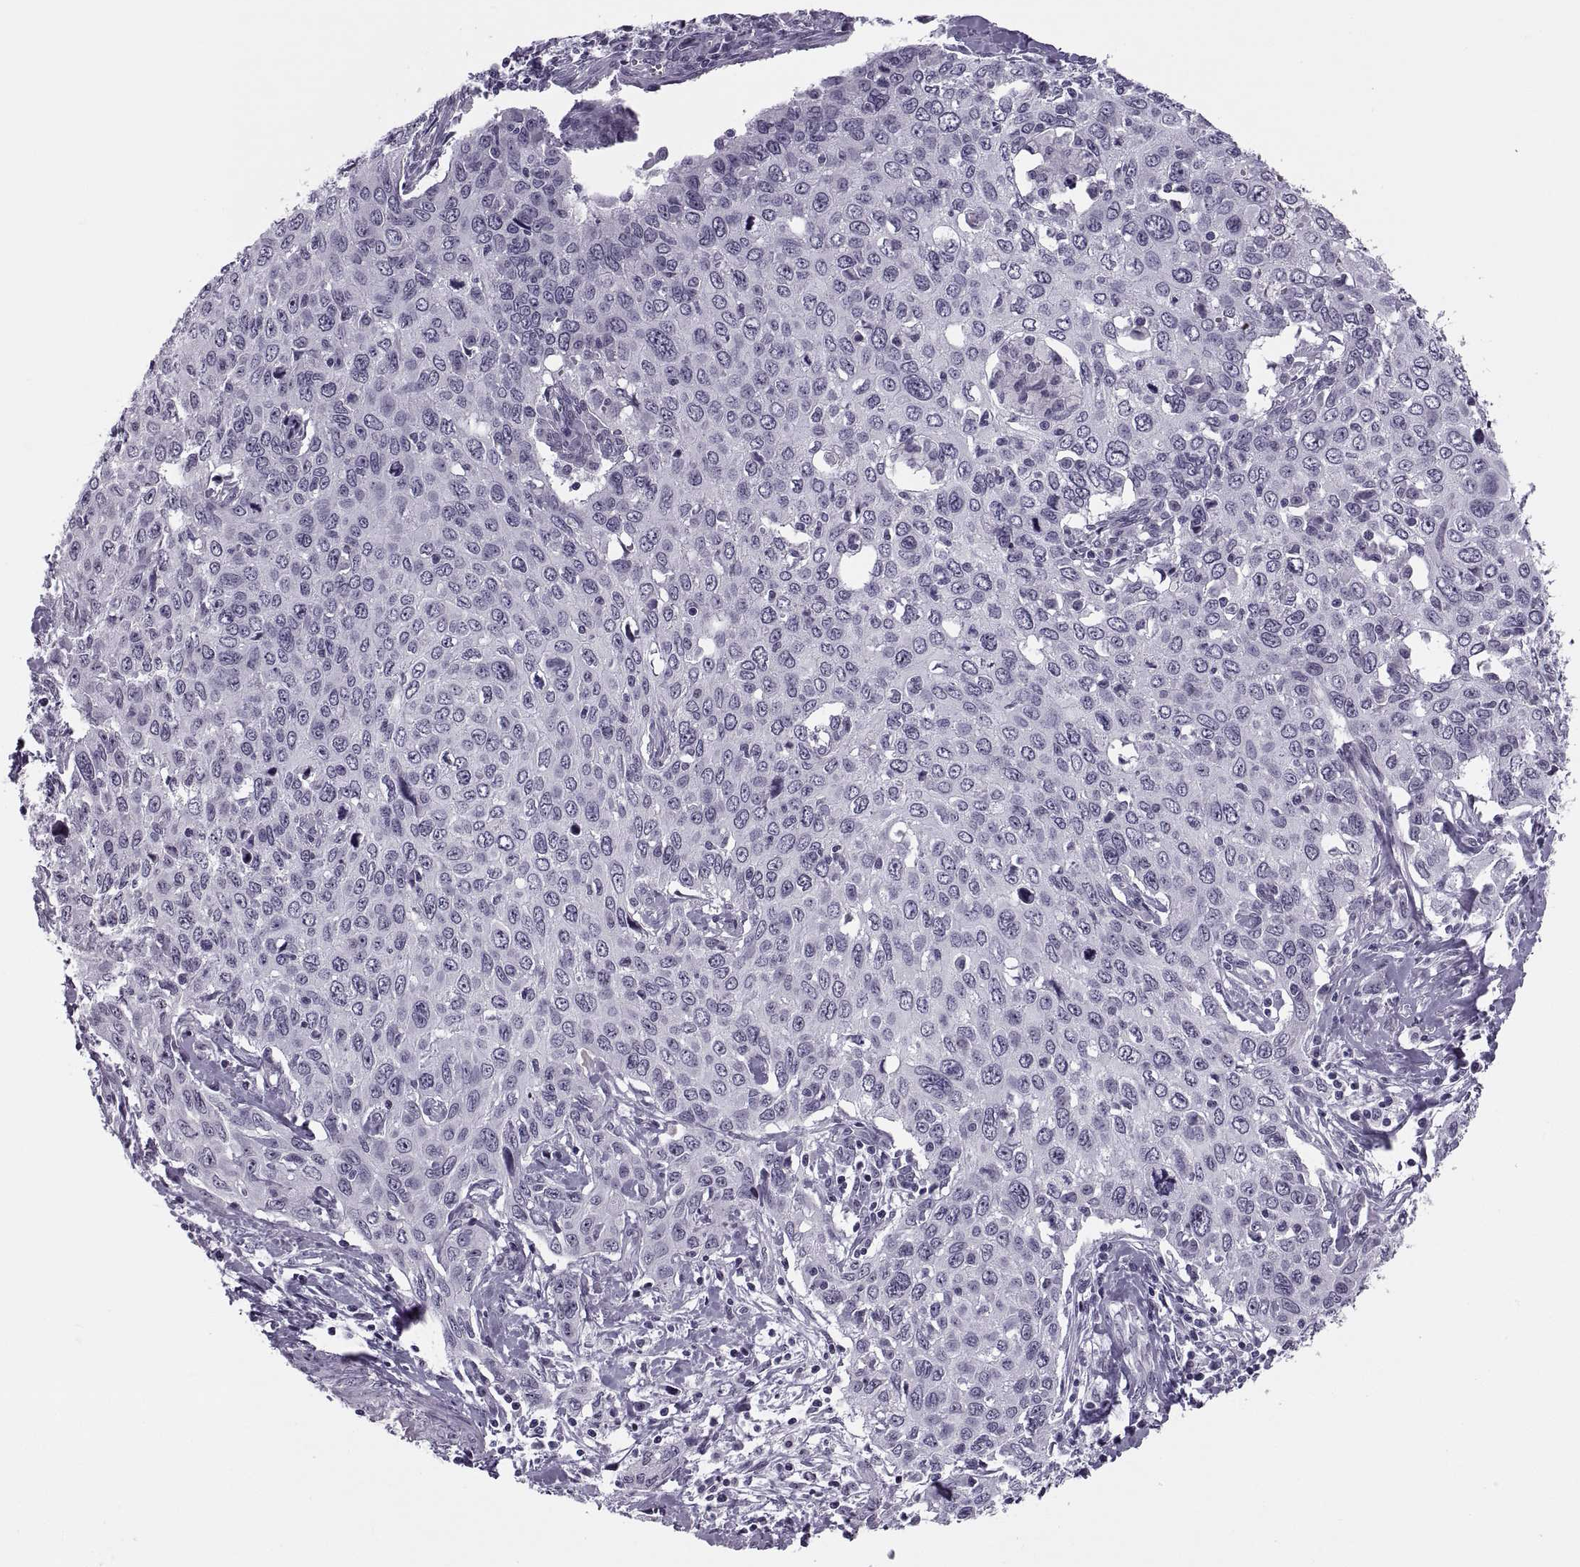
{"staining": {"intensity": "negative", "quantity": "none", "location": "none"}, "tissue": "cervical cancer", "cell_type": "Tumor cells", "image_type": "cancer", "snomed": [{"axis": "morphology", "description": "Squamous cell carcinoma, NOS"}, {"axis": "topography", "description": "Cervix"}], "caption": "A histopathology image of human squamous cell carcinoma (cervical) is negative for staining in tumor cells.", "gene": "TBC1D3G", "patient": {"sex": "female", "age": 38}}